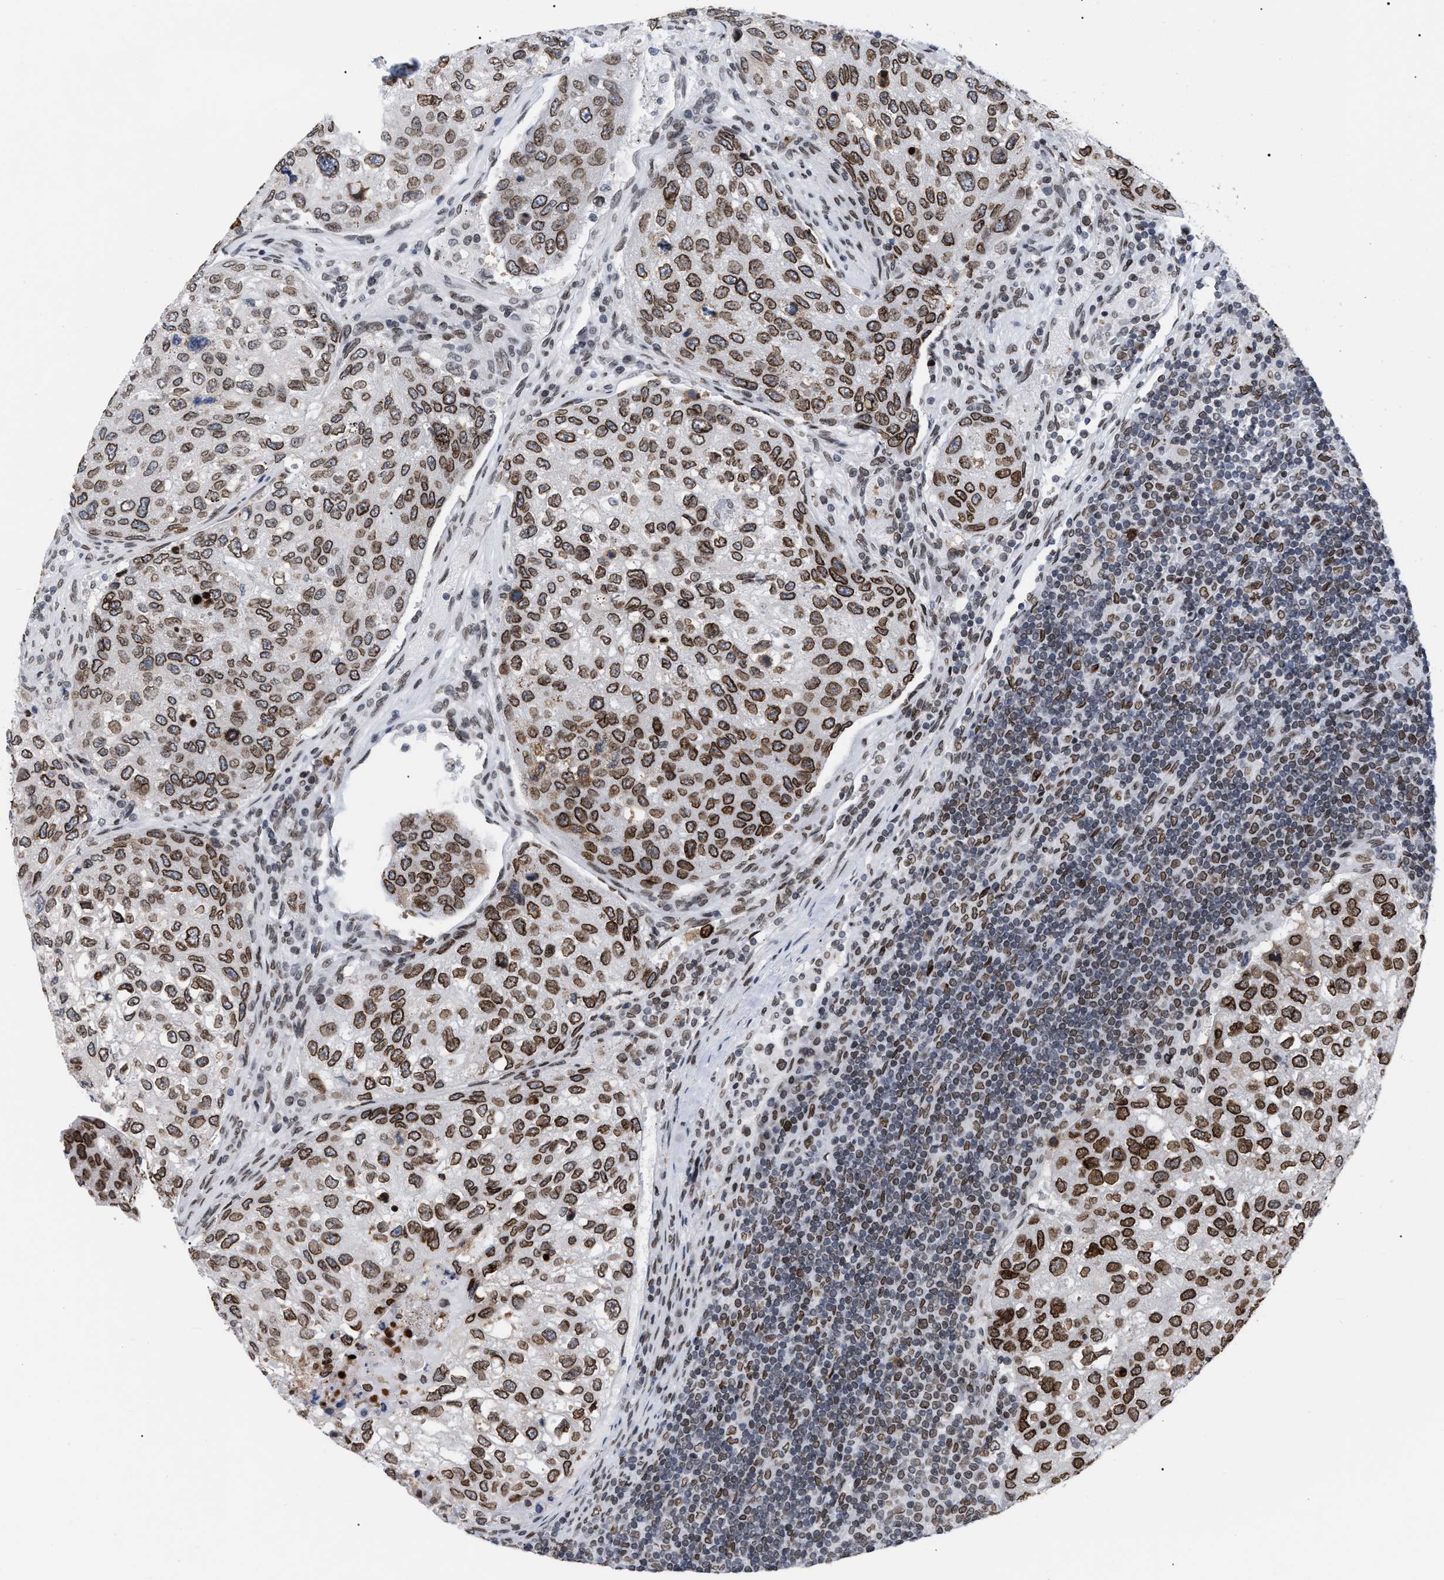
{"staining": {"intensity": "moderate", "quantity": ">75%", "location": "cytoplasmic/membranous,nuclear"}, "tissue": "urothelial cancer", "cell_type": "Tumor cells", "image_type": "cancer", "snomed": [{"axis": "morphology", "description": "Urothelial carcinoma, High grade"}, {"axis": "topography", "description": "Lymph node"}, {"axis": "topography", "description": "Urinary bladder"}], "caption": "DAB (3,3'-diaminobenzidine) immunohistochemical staining of urothelial cancer shows moderate cytoplasmic/membranous and nuclear protein staining in approximately >75% of tumor cells.", "gene": "TPR", "patient": {"sex": "male", "age": 51}}